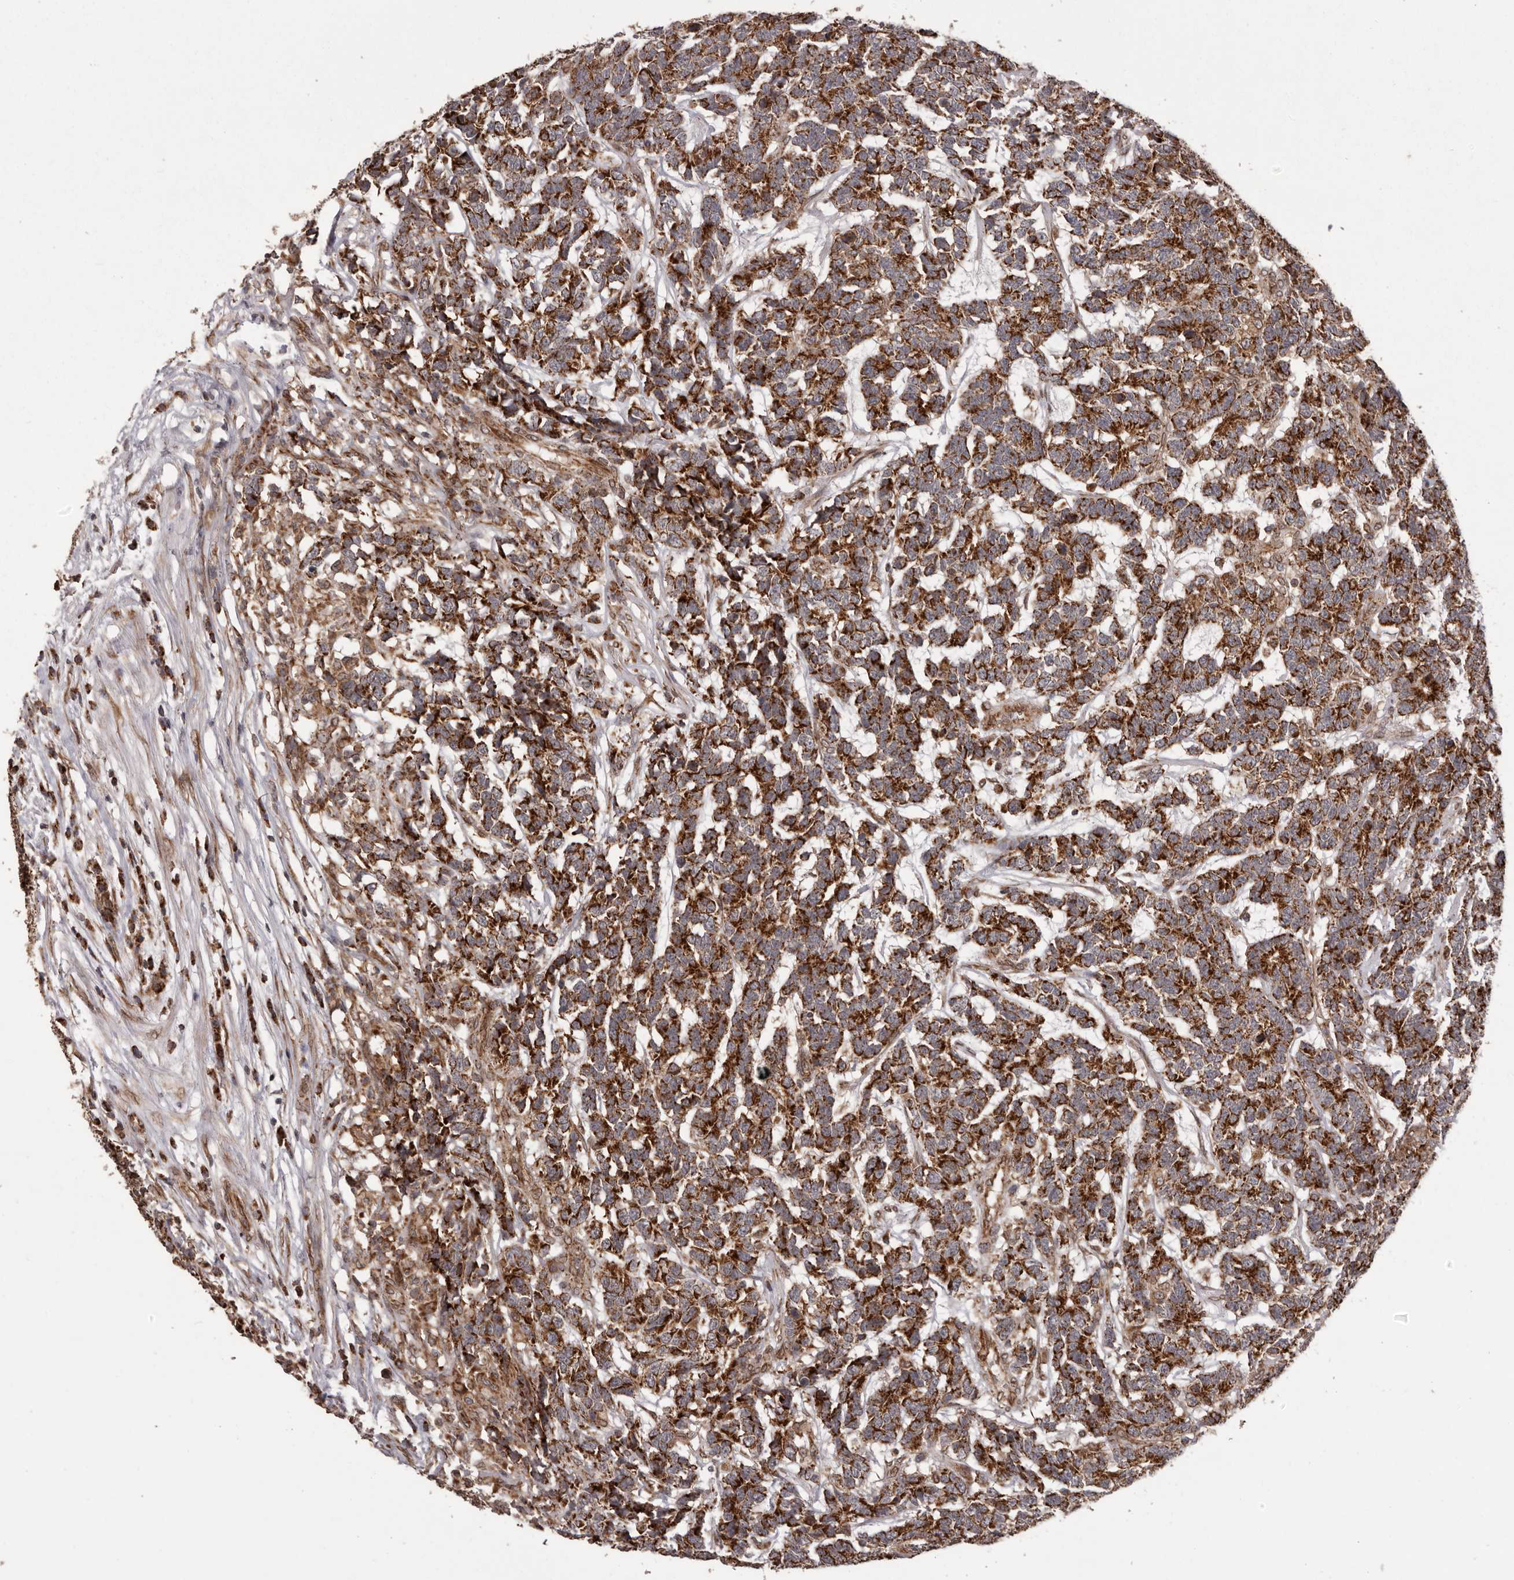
{"staining": {"intensity": "strong", "quantity": ">75%", "location": "cytoplasmic/membranous"}, "tissue": "testis cancer", "cell_type": "Tumor cells", "image_type": "cancer", "snomed": [{"axis": "morphology", "description": "Carcinoma, Embryonal, NOS"}, {"axis": "topography", "description": "Testis"}], "caption": "IHC staining of testis embryonal carcinoma, which displays high levels of strong cytoplasmic/membranous staining in about >75% of tumor cells indicating strong cytoplasmic/membranous protein expression. The staining was performed using DAB (brown) for protein detection and nuclei were counterstained in hematoxylin (blue).", "gene": "CHRM2", "patient": {"sex": "male", "age": 26}}